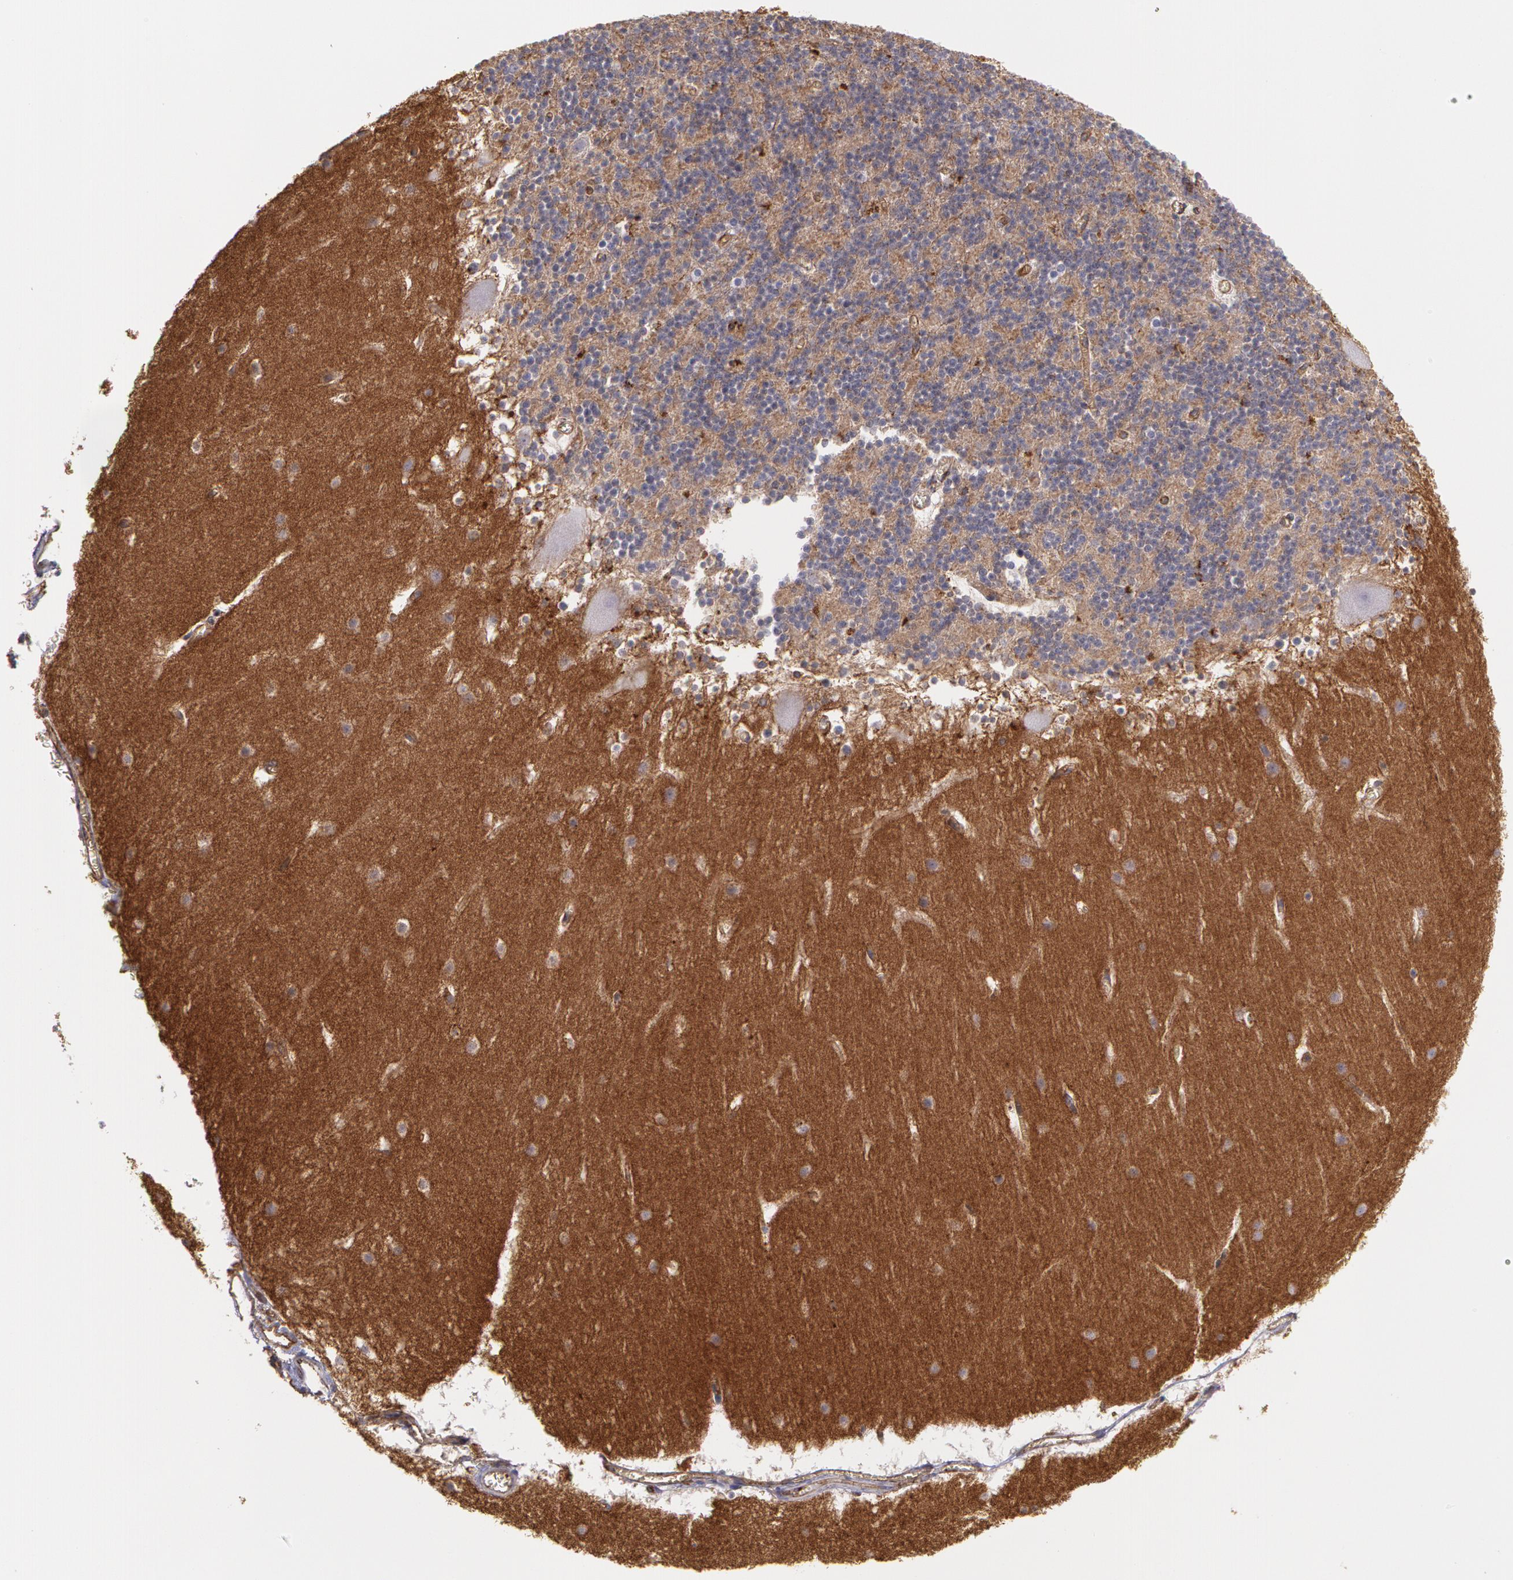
{"staining": {"intensity": "moderate", "quantity": "<25%", "location": "cytoplasmic/membranous"}, "tissue": "cerebellum", "cell_type": "Cells in granular layer", "image_type": "normal", "snomed": [{"axis": "morphology", "description": "Normal tissue, NOS"}, {"axis": "topography", "description": "Cerebellum"}], "caption": "Immunohistochemical staining of unremarkable human cerebellum shows moderate cytoplasmic/membranous protein positivity in about <25% of cells in granular layer. (DAB (3,3'-diaminobenzidine) IHC with brightfield microscopy, high magnification).", "gene": "FLOT2", "patient": {"sex": "male", "age": 45}}